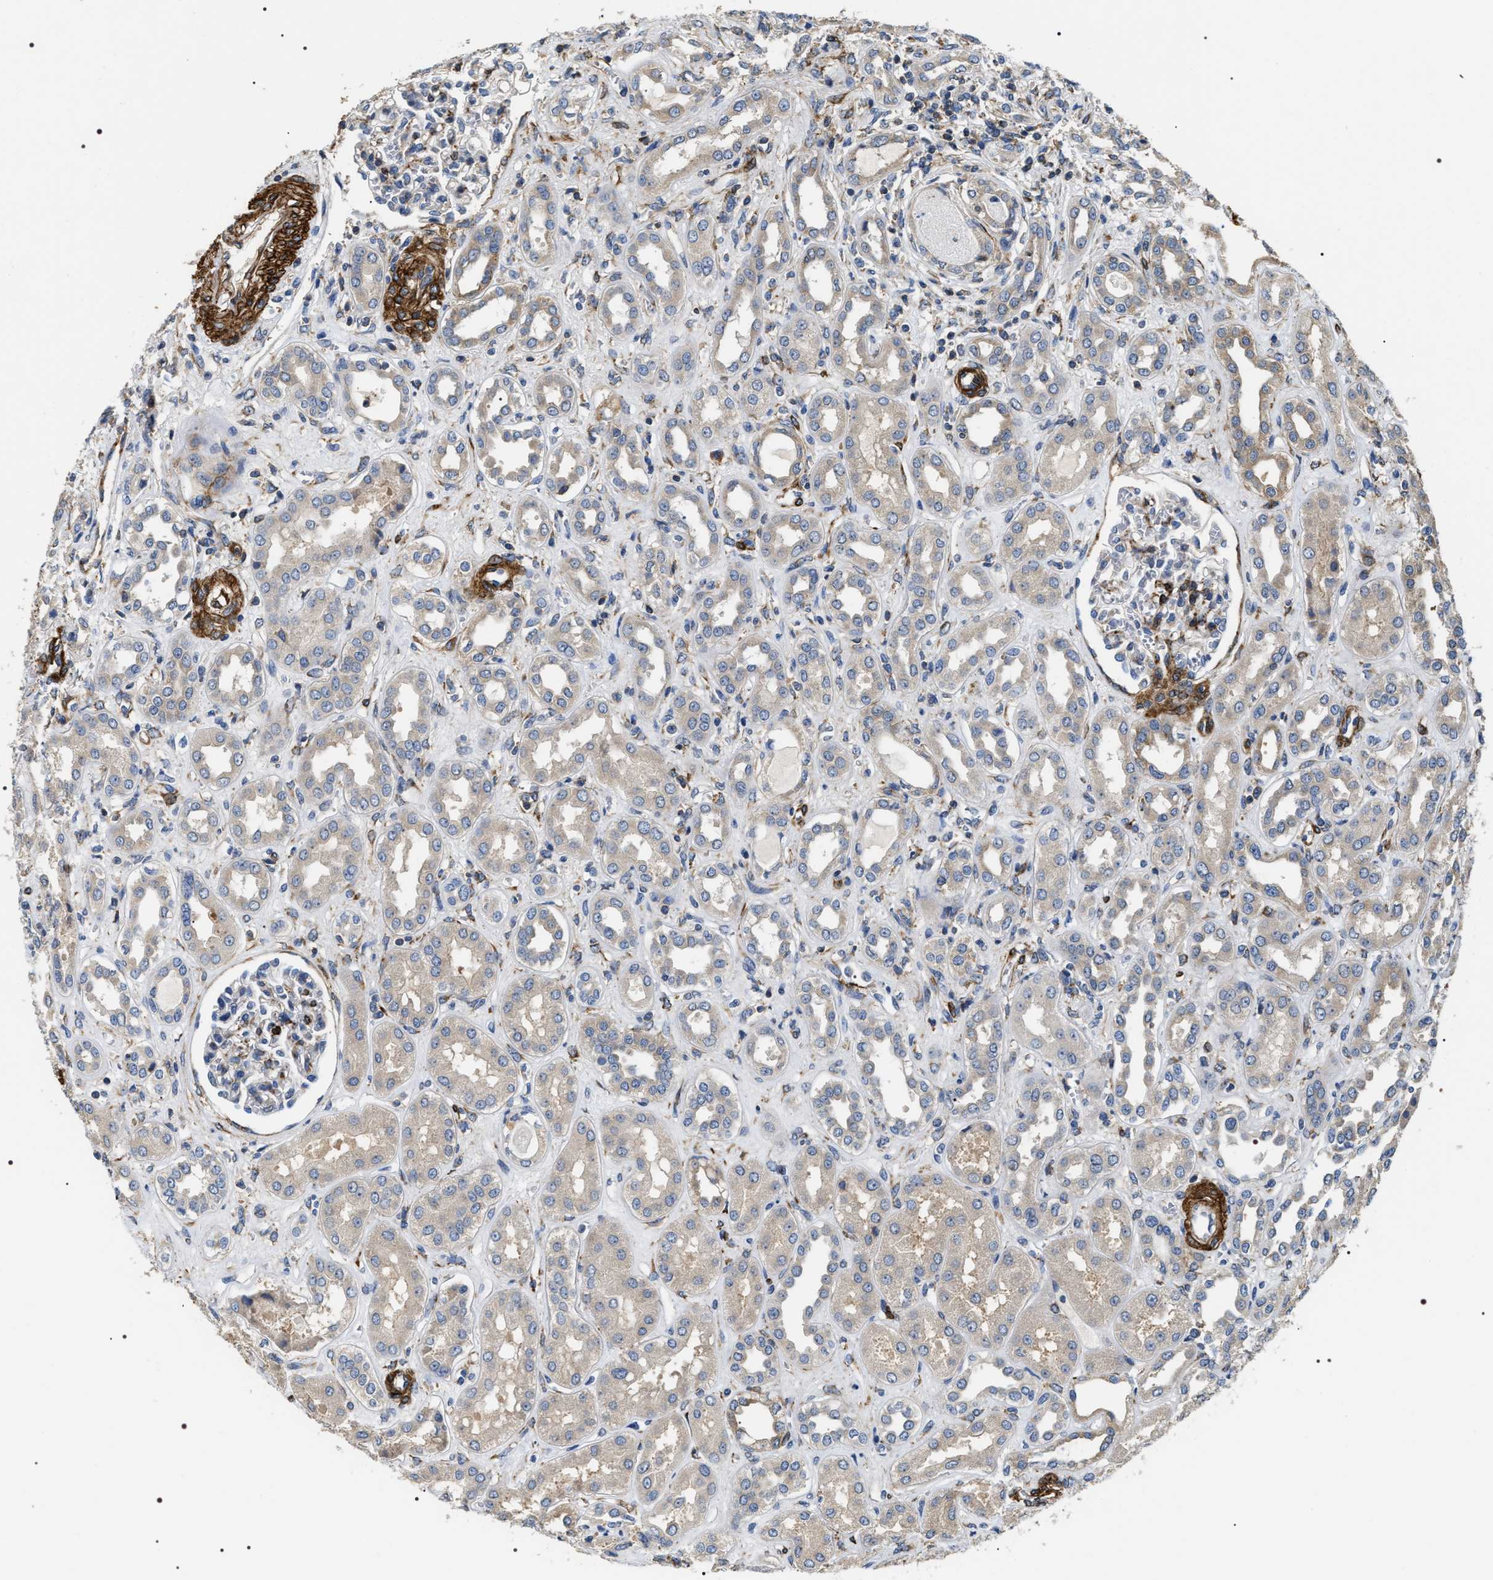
{"staining": {"intensity": "weak", "quantity": "<25%", "location": "cytoplasmic/membranous"}, "tissue": "kidney", "cell_type": "Cells in glomeruli", "image_type": "normal", "snomed": [{"axis": "morphology", "description": "Normal tissue, NOS"}, {"axis": "topography", "description": "Kidney"}], "caption": "Protein analysis of normal kidney exhibits no significant positivity in cells in glomeruli. The staining is performed using DAB brown chromogen with nuclei counter-stained in using hematoxylin.", "gene": "ZC3HAV1L", "patient": {"sex": "male", "age": 59}}